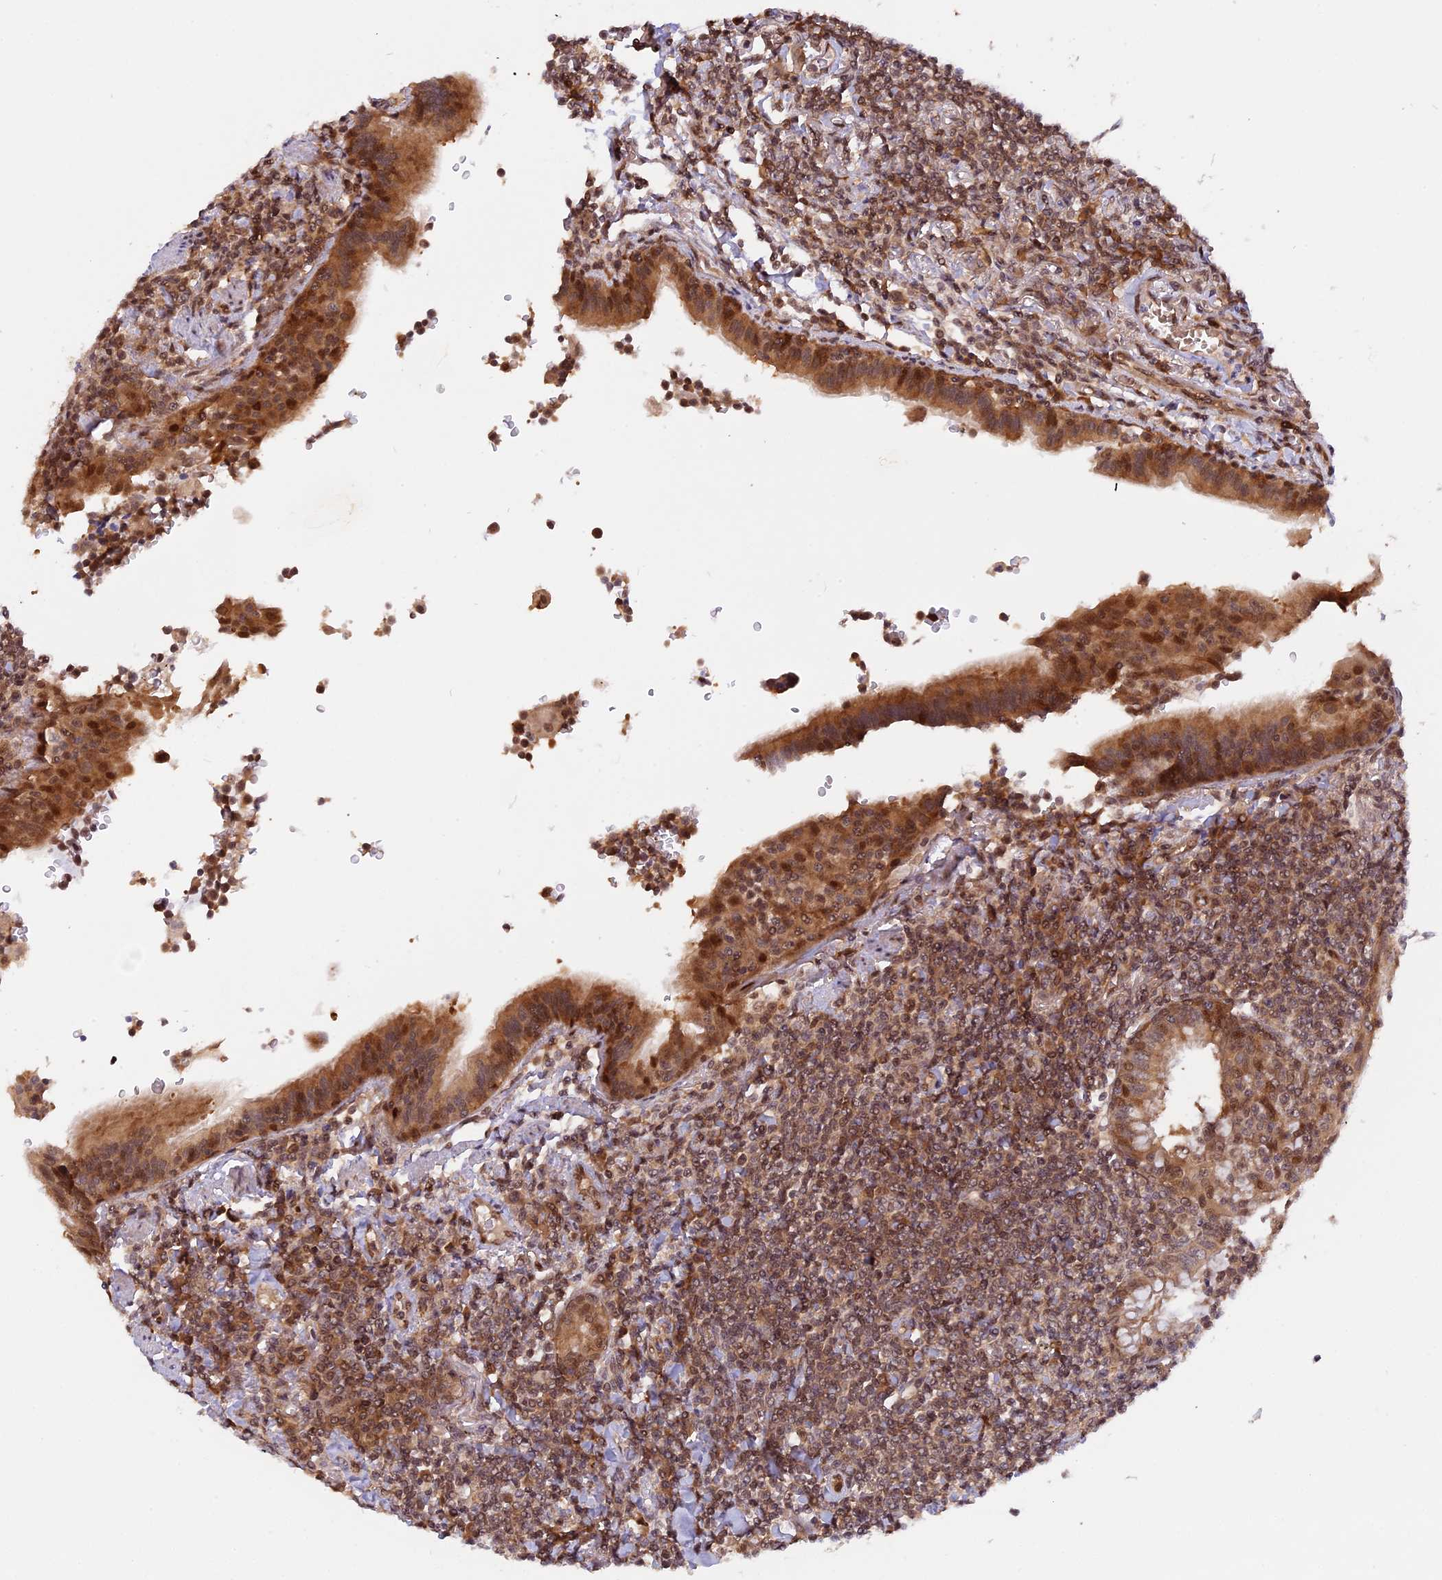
{"staining": {"intensity": "moderate", "quantity": ">75%", "location": "cytoplasmic/membranous,nuclear"}, "tissue": "lymphoma", "cell_type": "Tumor cells", "image_type": "cancer", "snomed": [{"axis": "morphology", "description": "Malignant lymphoma, non-Hodgkin's type, Low grade"}, {"axis": "topography", "description": "Lung"}], "caption": "Lymphoma stained with a brown dye demonstrates moderate cytoplasmic/membranous and nuclear positive positivity in approximately >75% of tumor cells.", "gene": "ZNF428", "patient": {"sex": "female", "age": 71}}